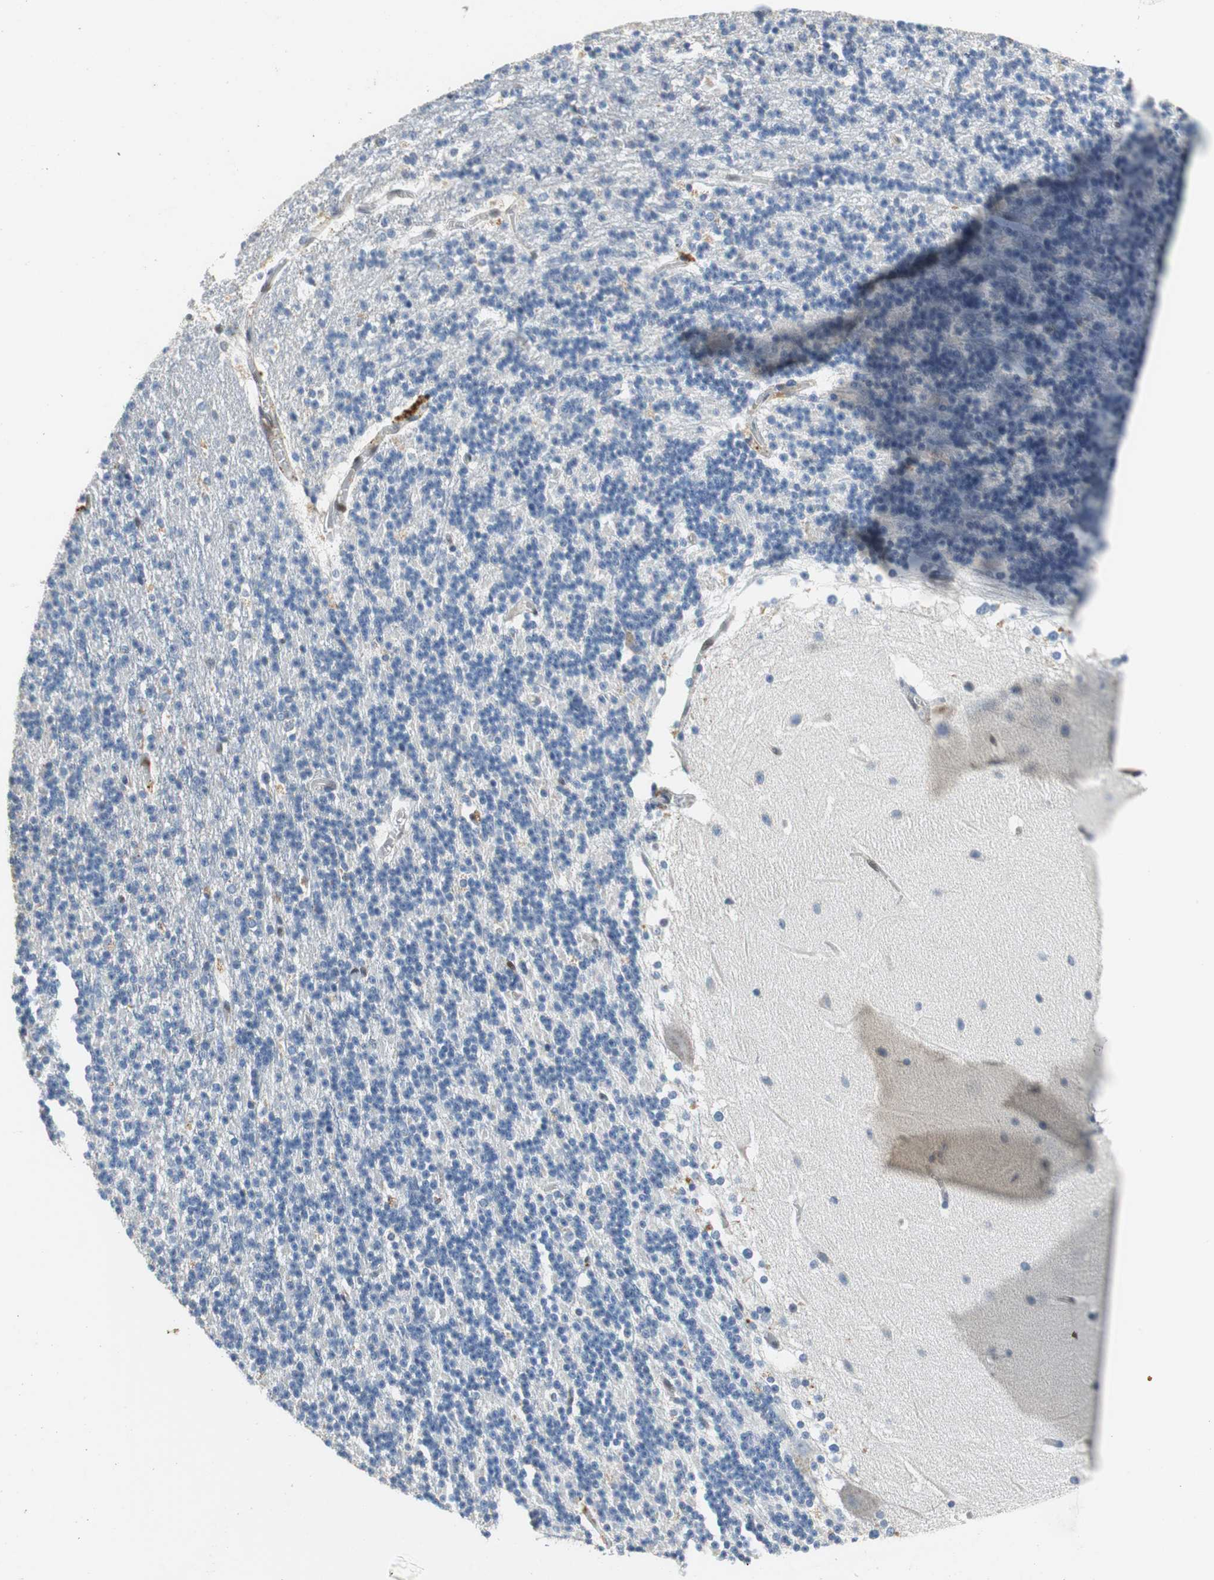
{"staining": {"intensity": "negative", "quantity": "none", "location": "none"}, "tissue": "cerebellum", "cell_type": "Cells in granular layer", "image_type": "normal", "snomed": [{"axis": "morphology", "description": "Normal tissue, NOS"}, {"axis": "topography", "description": "Cerebellum"}], "caption": "High power microscopy photomicrograph of an IHC image of normal cerebellum, revealing no significant positivity in cells in granular layer. (DAB immunohistochemistry with hematoxylin counter stain).", "gene": "GSDMD", "patient": {"sex": "female", "age": 19}}